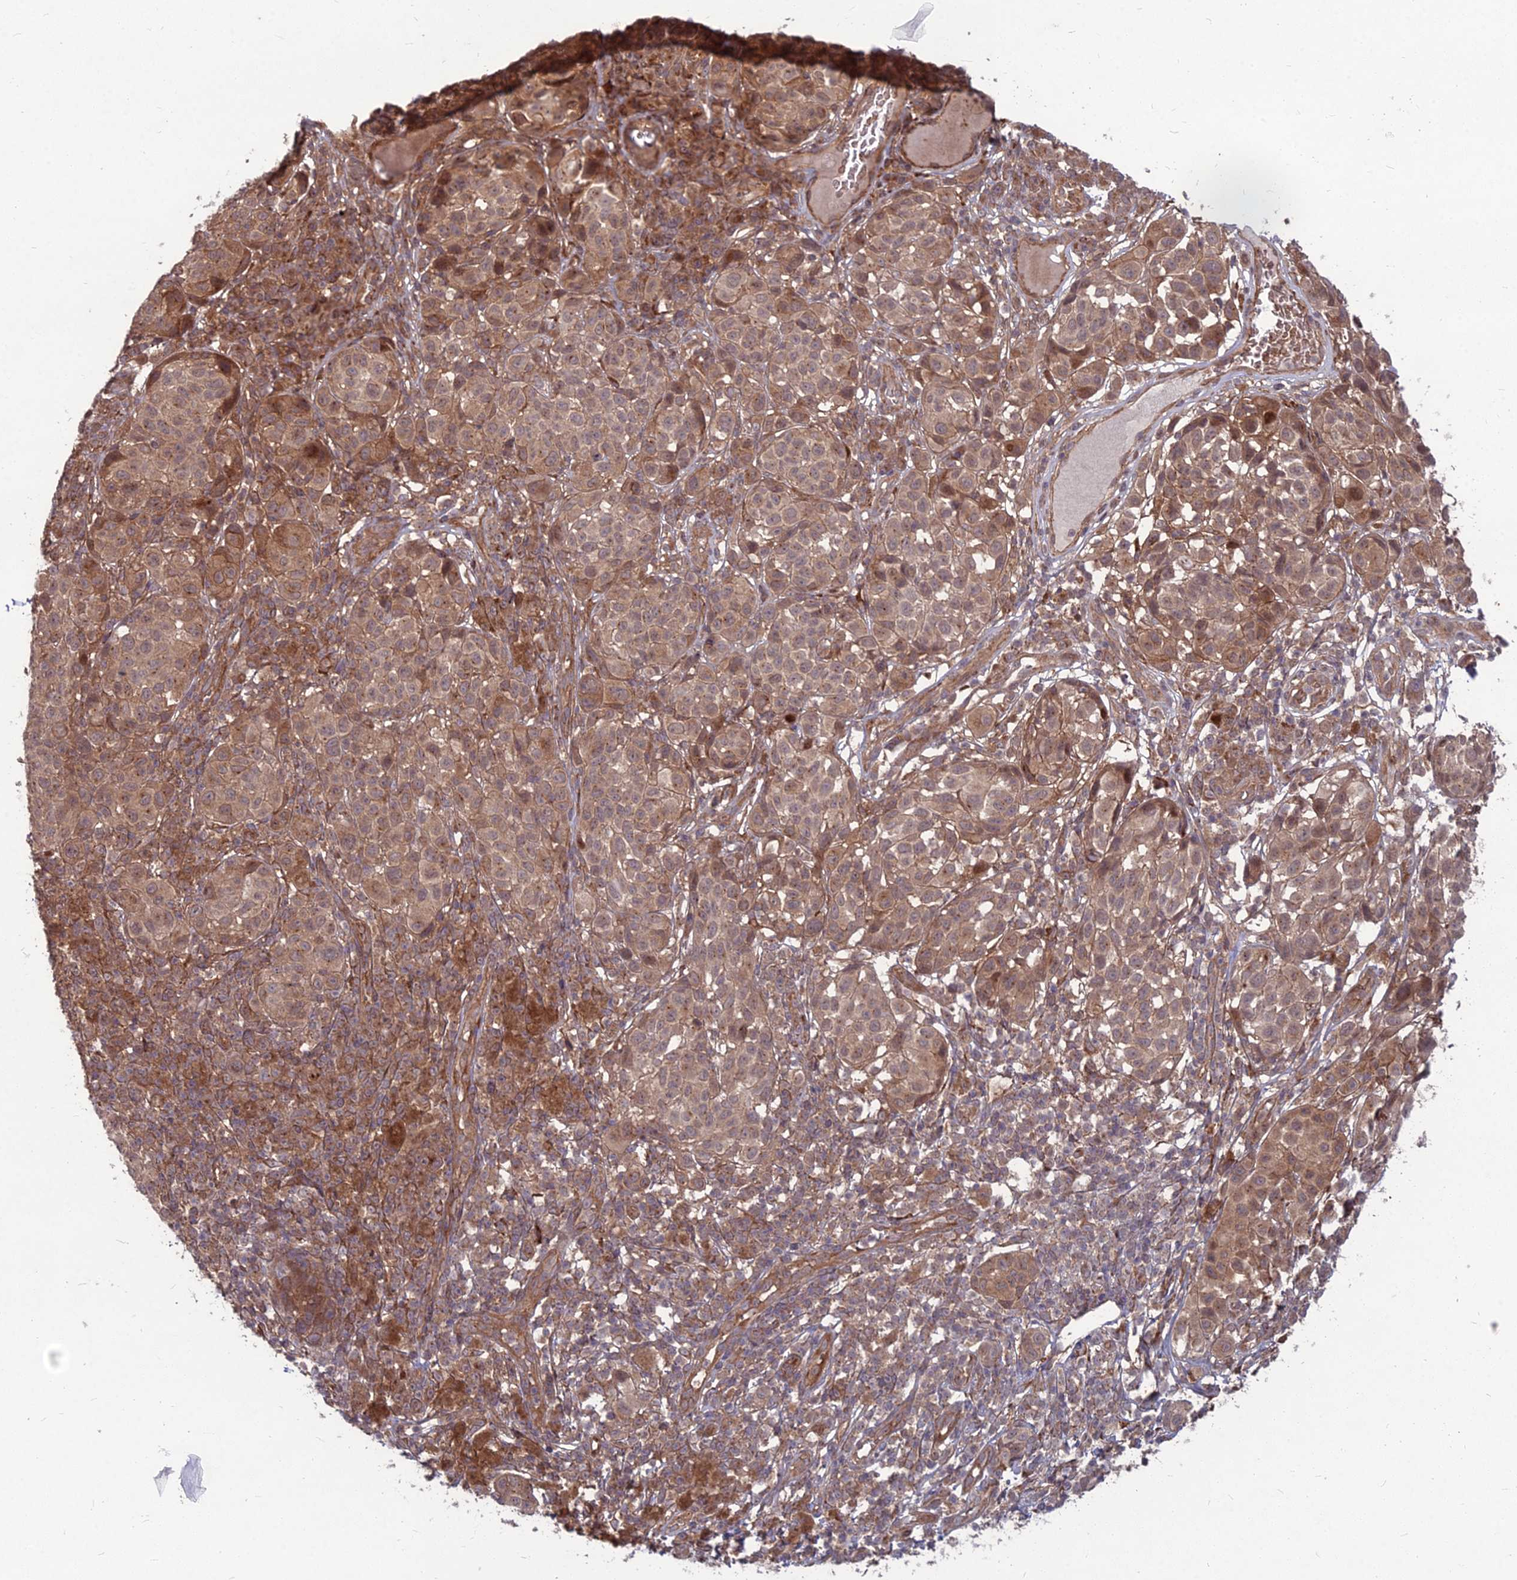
{"staining": {"intensity": "moderate", "quantity": ">75%", "location": "cytoplasmic/membranous"}, "tissue": "melanoma", "cell_type": "Tumor cells", "image_type": "cancer", "snomed": [{"axis": "morphology", "description": "Malignant melanoma, NOS"}, {"axis": "topography", "description": "Skin"}], "caption": "The image reveals staining of malignant melanoma, revealing moderate cytoplasmic/membranous protein positivity (brown color) within tumor cells.", "gene": "MFSD8", "patient": {"sex": "male", "age": 38}}